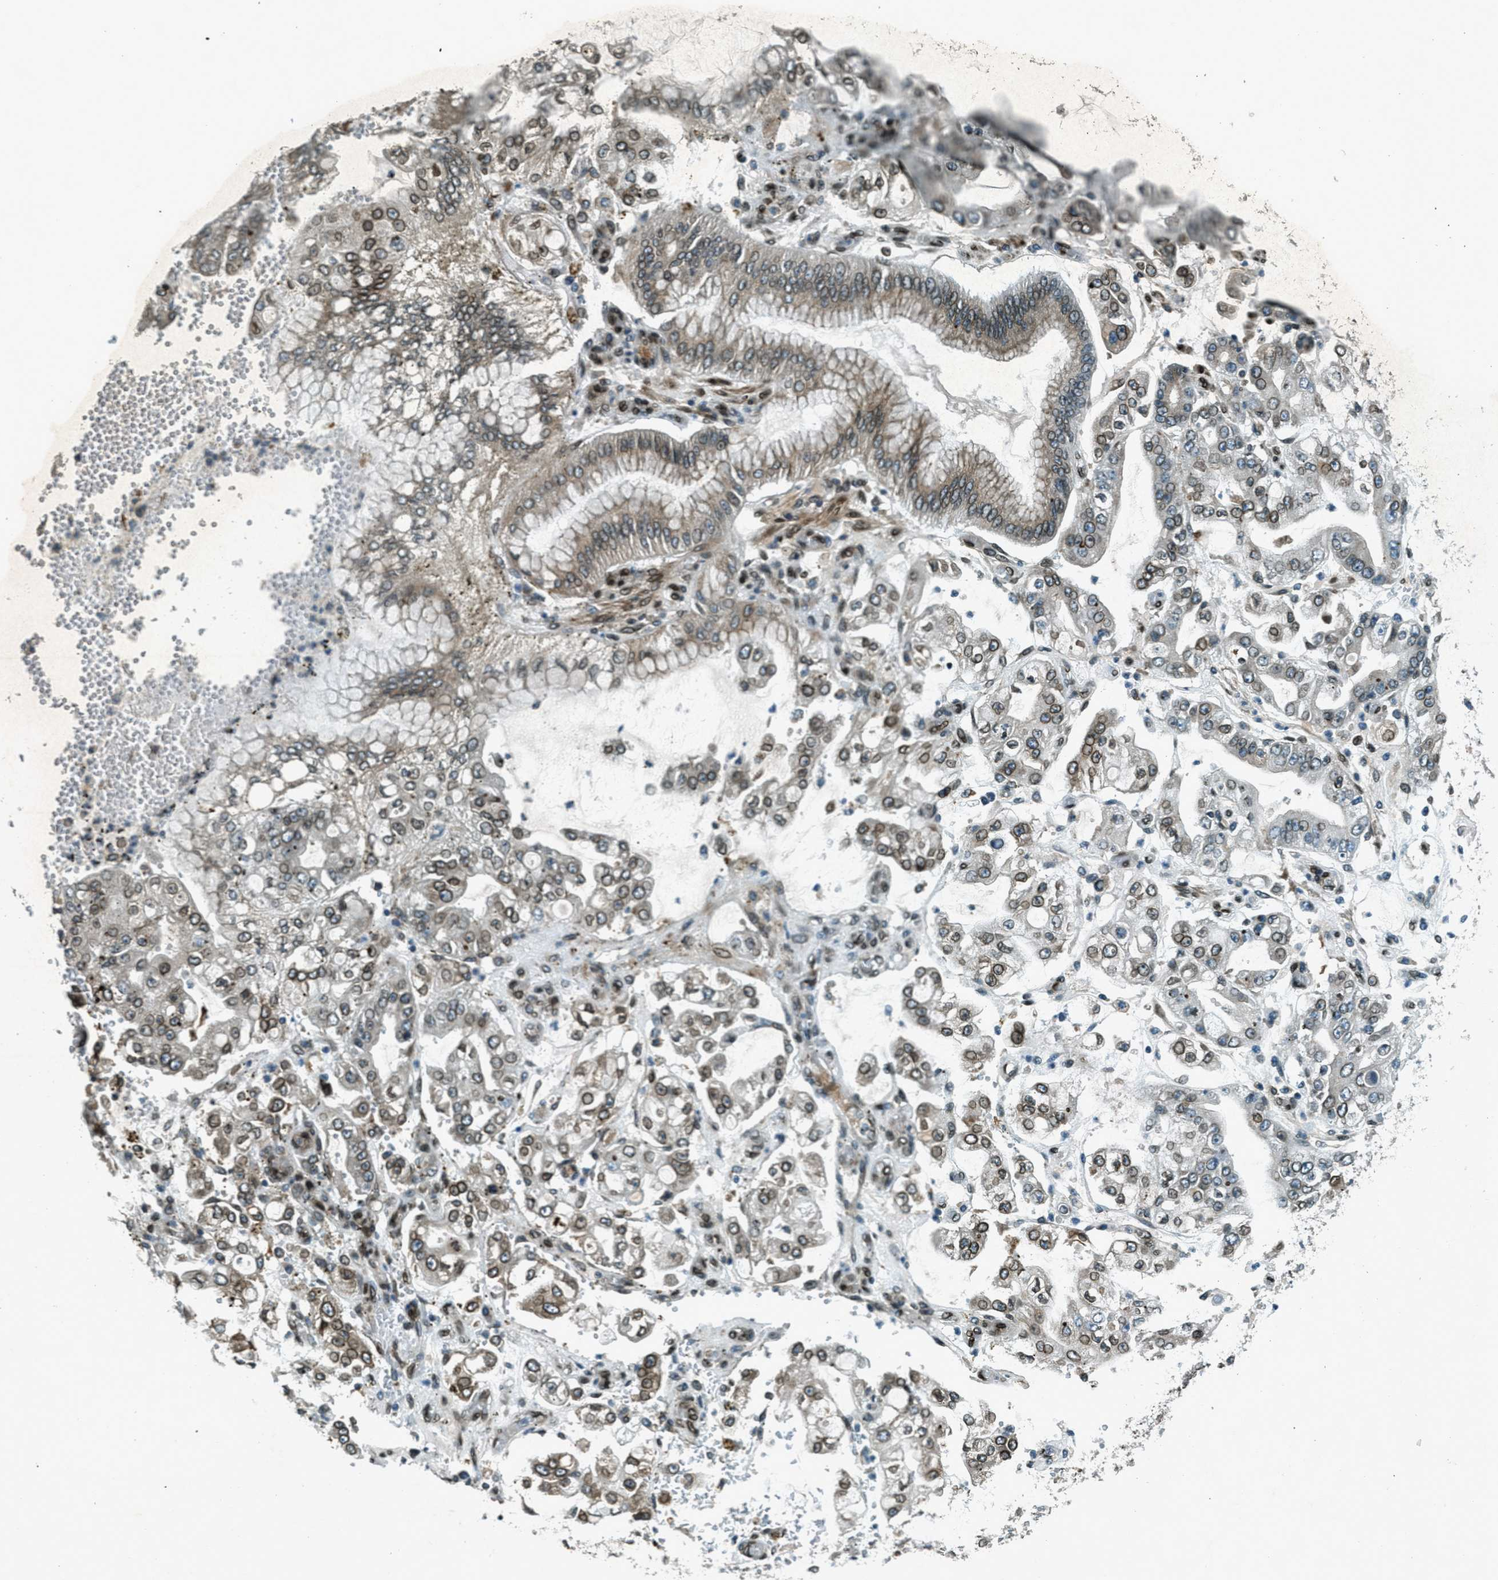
{"staining": {"intensity": "moderate", "quantity": ">75%", "location": "cytoplasmic/membranous,nuclear"}, "tissue": "stomach cancer", "cell_type": "Tumor cells", "image_type": "cancer", "snomed": [{"axis": "morphology", "description": "Adenocarcinoma, NOS"}, {"axis": "topography", "description": "Stomach"}], "caption": "A photomicrograph showing moderate cytoplasmic/membranous and nuclear expression in approximately >75% of tumor cells in stomach cancer, as visualized by brown immunohistochemical staining.", "gene": "LEMD2", "patient": {"sex": "male", "age": 76}}